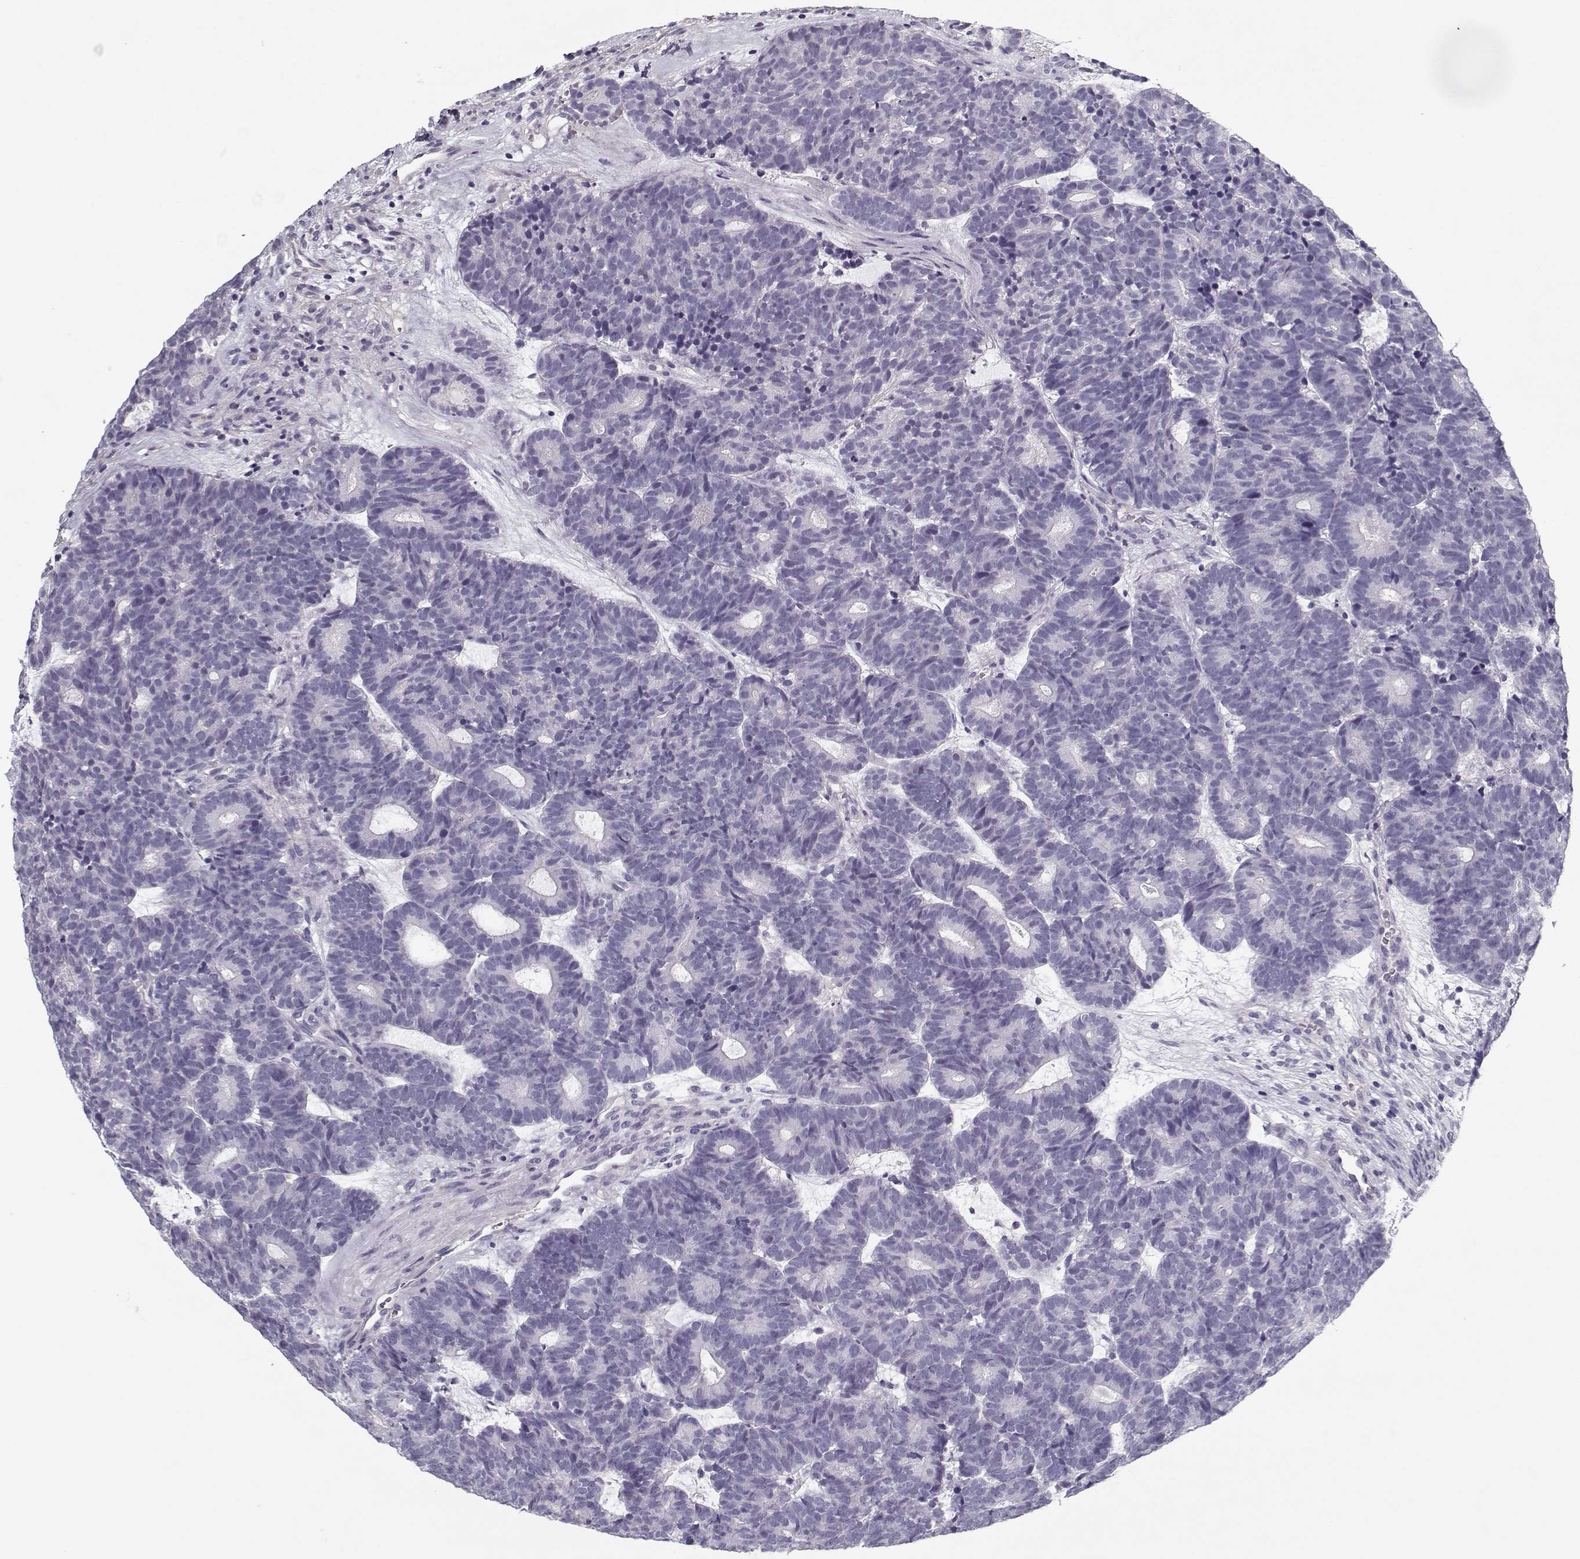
{"staining": {"intensity": "negative", "quantity": "none", "location": "none"}, "tissue": "head and neck cancer", "cell_type": "Tumor cells", "image_type": "cancer", "snomed": [{"axis": "morphology", "description": "Adenocarcinoma, NOS"}, {"axis": "topography", "description": "Head-Neck"}], "caption": "Protein analysis of head and neck adenocarcinoma demonstrates no significant positivity in tumor cells. (Stains: DAB IHC with hematoxylin counter stain, Microscopy: brightfield microscopy at high magnification).", "gene": "CCDC136", "patient": {"sex": "female", "age": 81}}